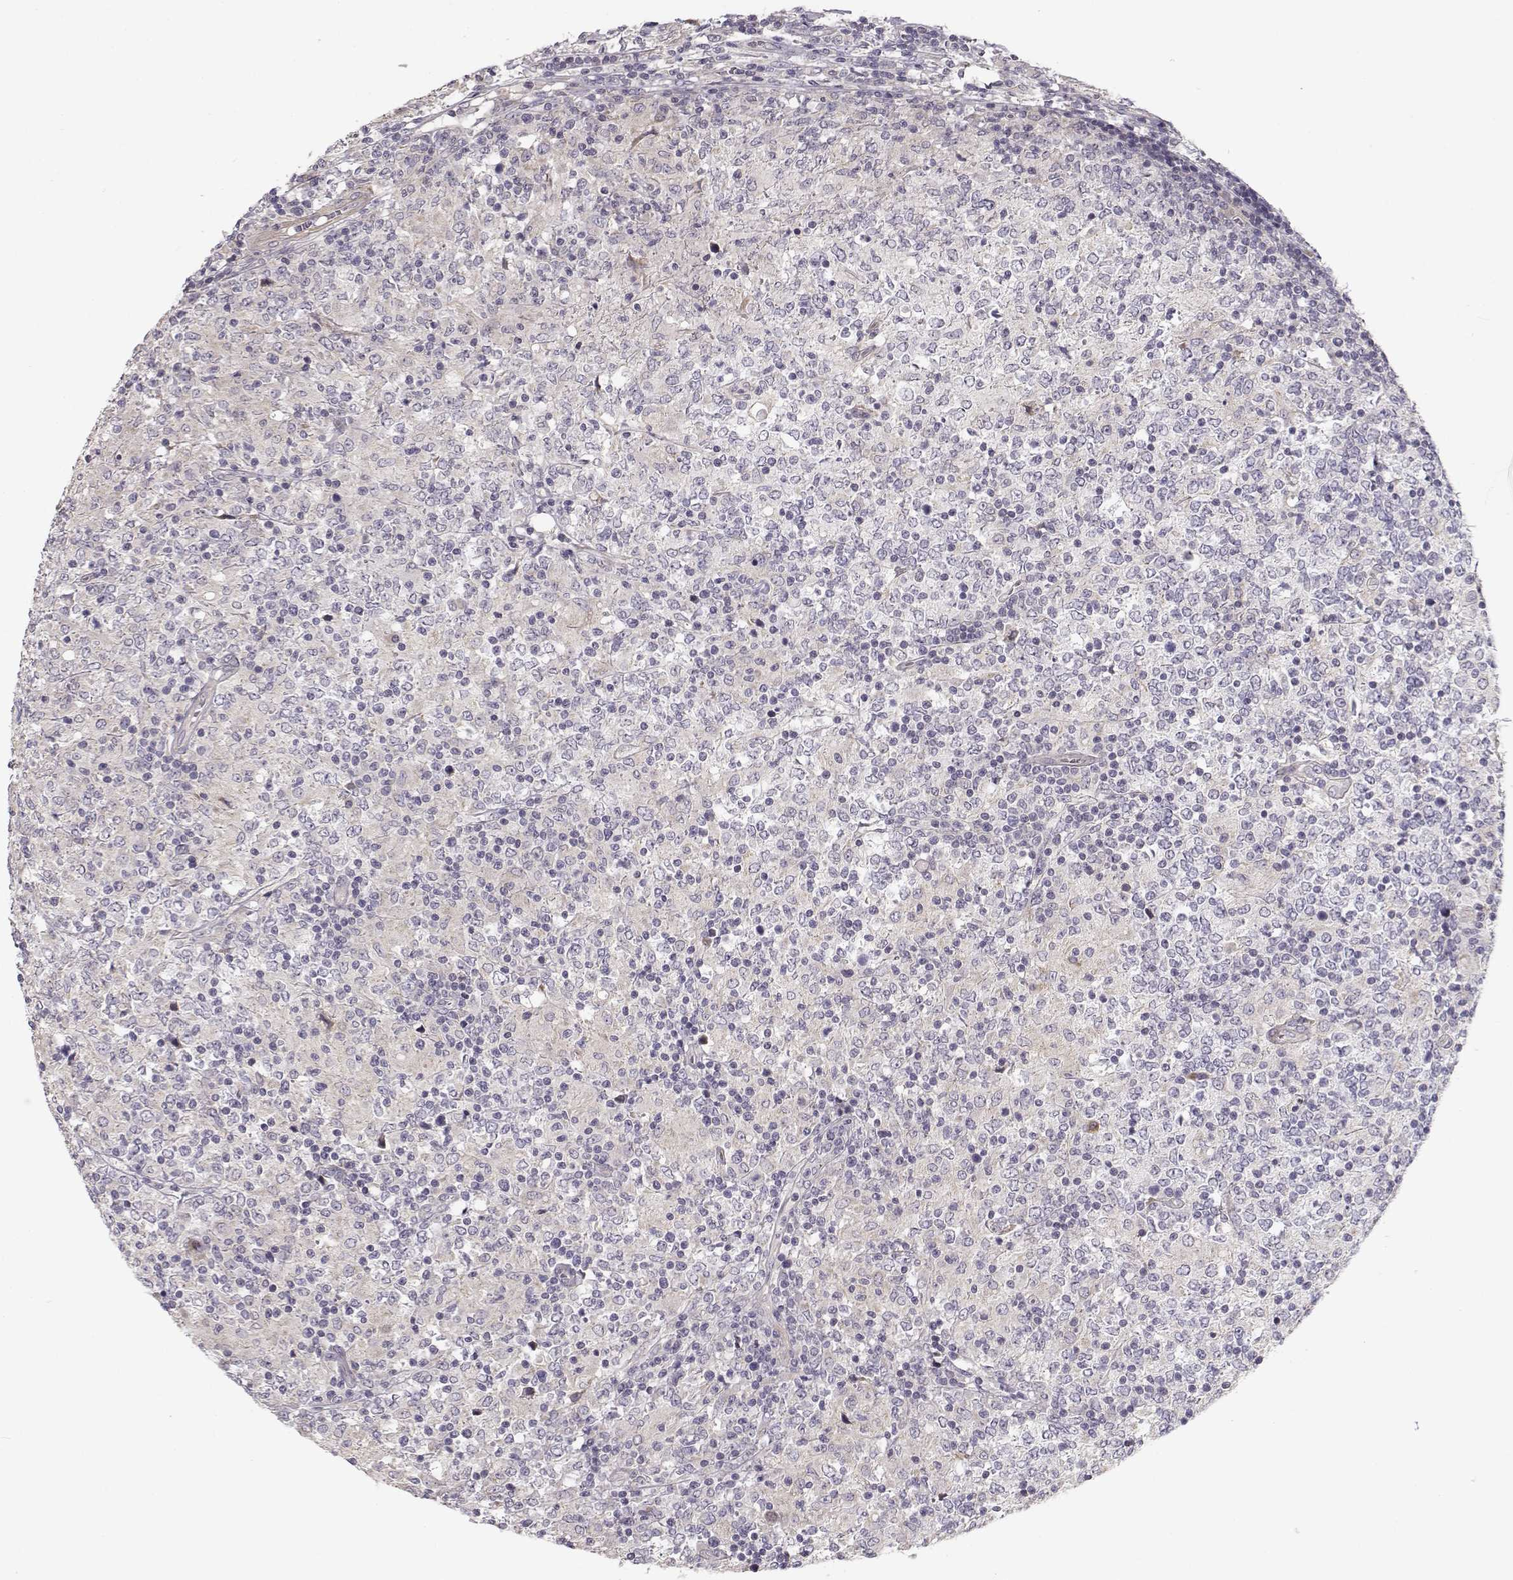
{"staining": {"intensity": "negative", "quantity": "none", "location": "none"}, "tissue": "lymphoma", "cell_type": "Tumor cells", "image_type": "cancer", "snomed": [{"axis": "morphology", "description": "Malignant lymphoma, non-Hodgkin's type, High grade"}, {"axis": "topography", "description": "Lymph node"}], "caption": "There is no significant positivity in tumor cells of high-grade malignant lymphoma, non-Hodgkin's type.", "gene": "ENTPD8", "patient": {"sex": "female", "age": 84}}